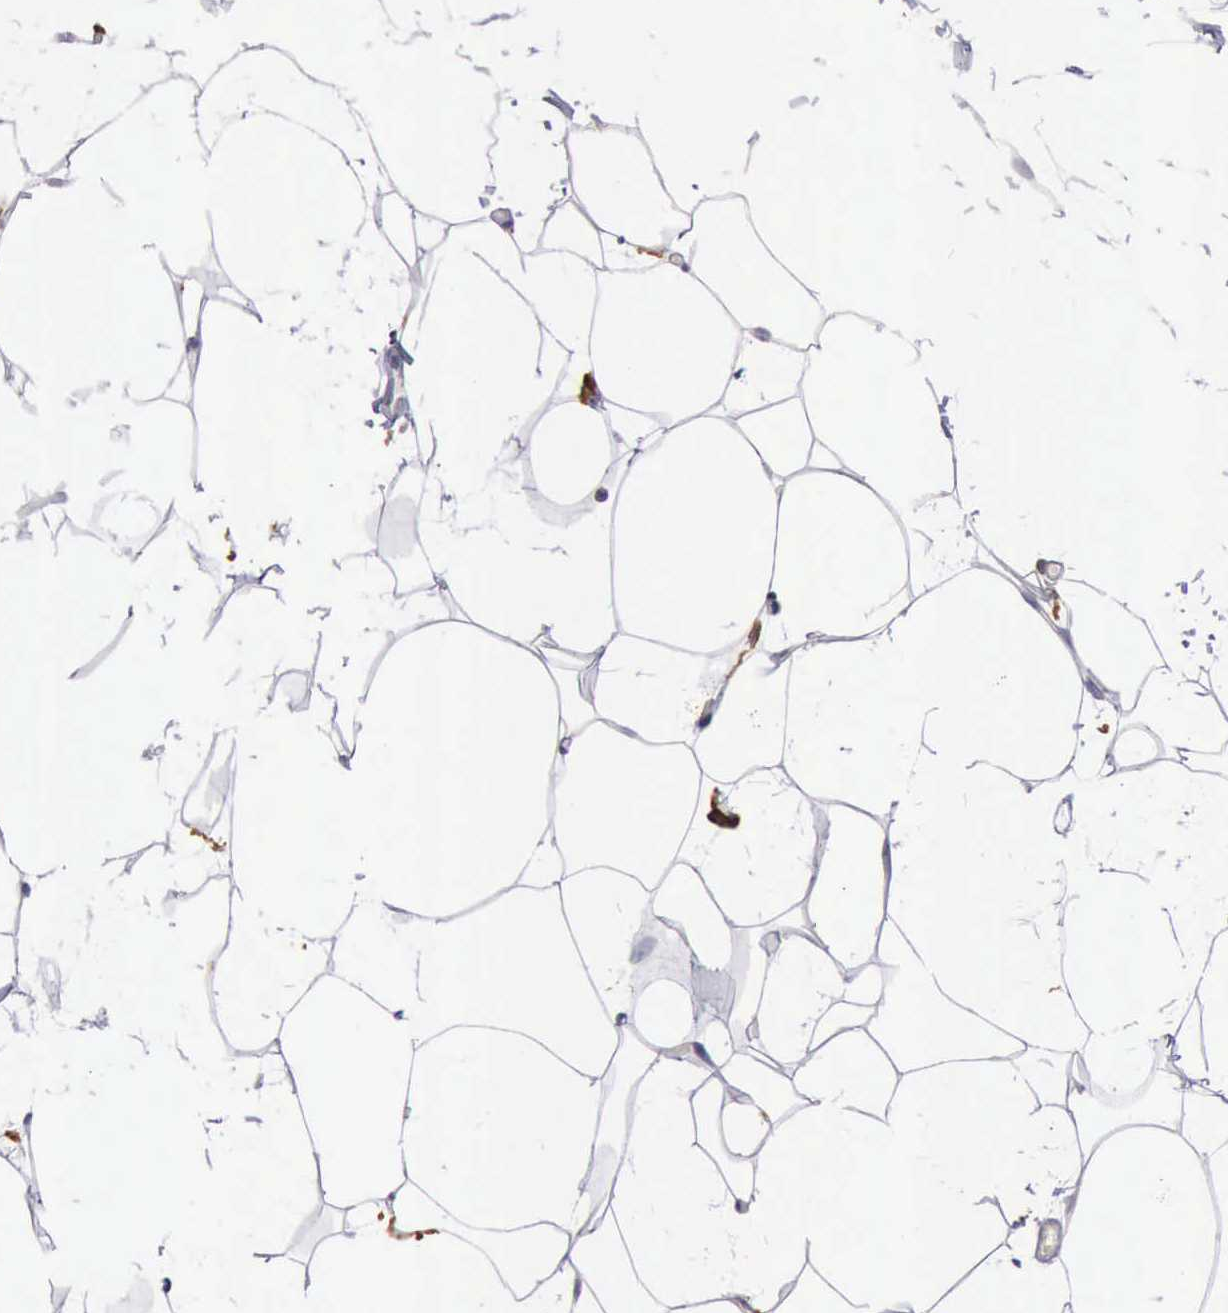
{"staining": {"intensity": "negative", "quantity": "none", "location": "none"}, "tissue": "adipose tissue", "cell_type": "Adipocytes", "image_type": "normal", "snomed": [{"axis": "morphology", "description": "Normal tissue, NOS"}, {"axis": "topography", "description": "Breast"}], "caption": "This is an immunohistochemistry (IHC) histopathology image of benign human adipose tissue. There is no positivity in adipocytes.", "gene": "PTGS2", "patient": {"sex": "female", "age": 45}}